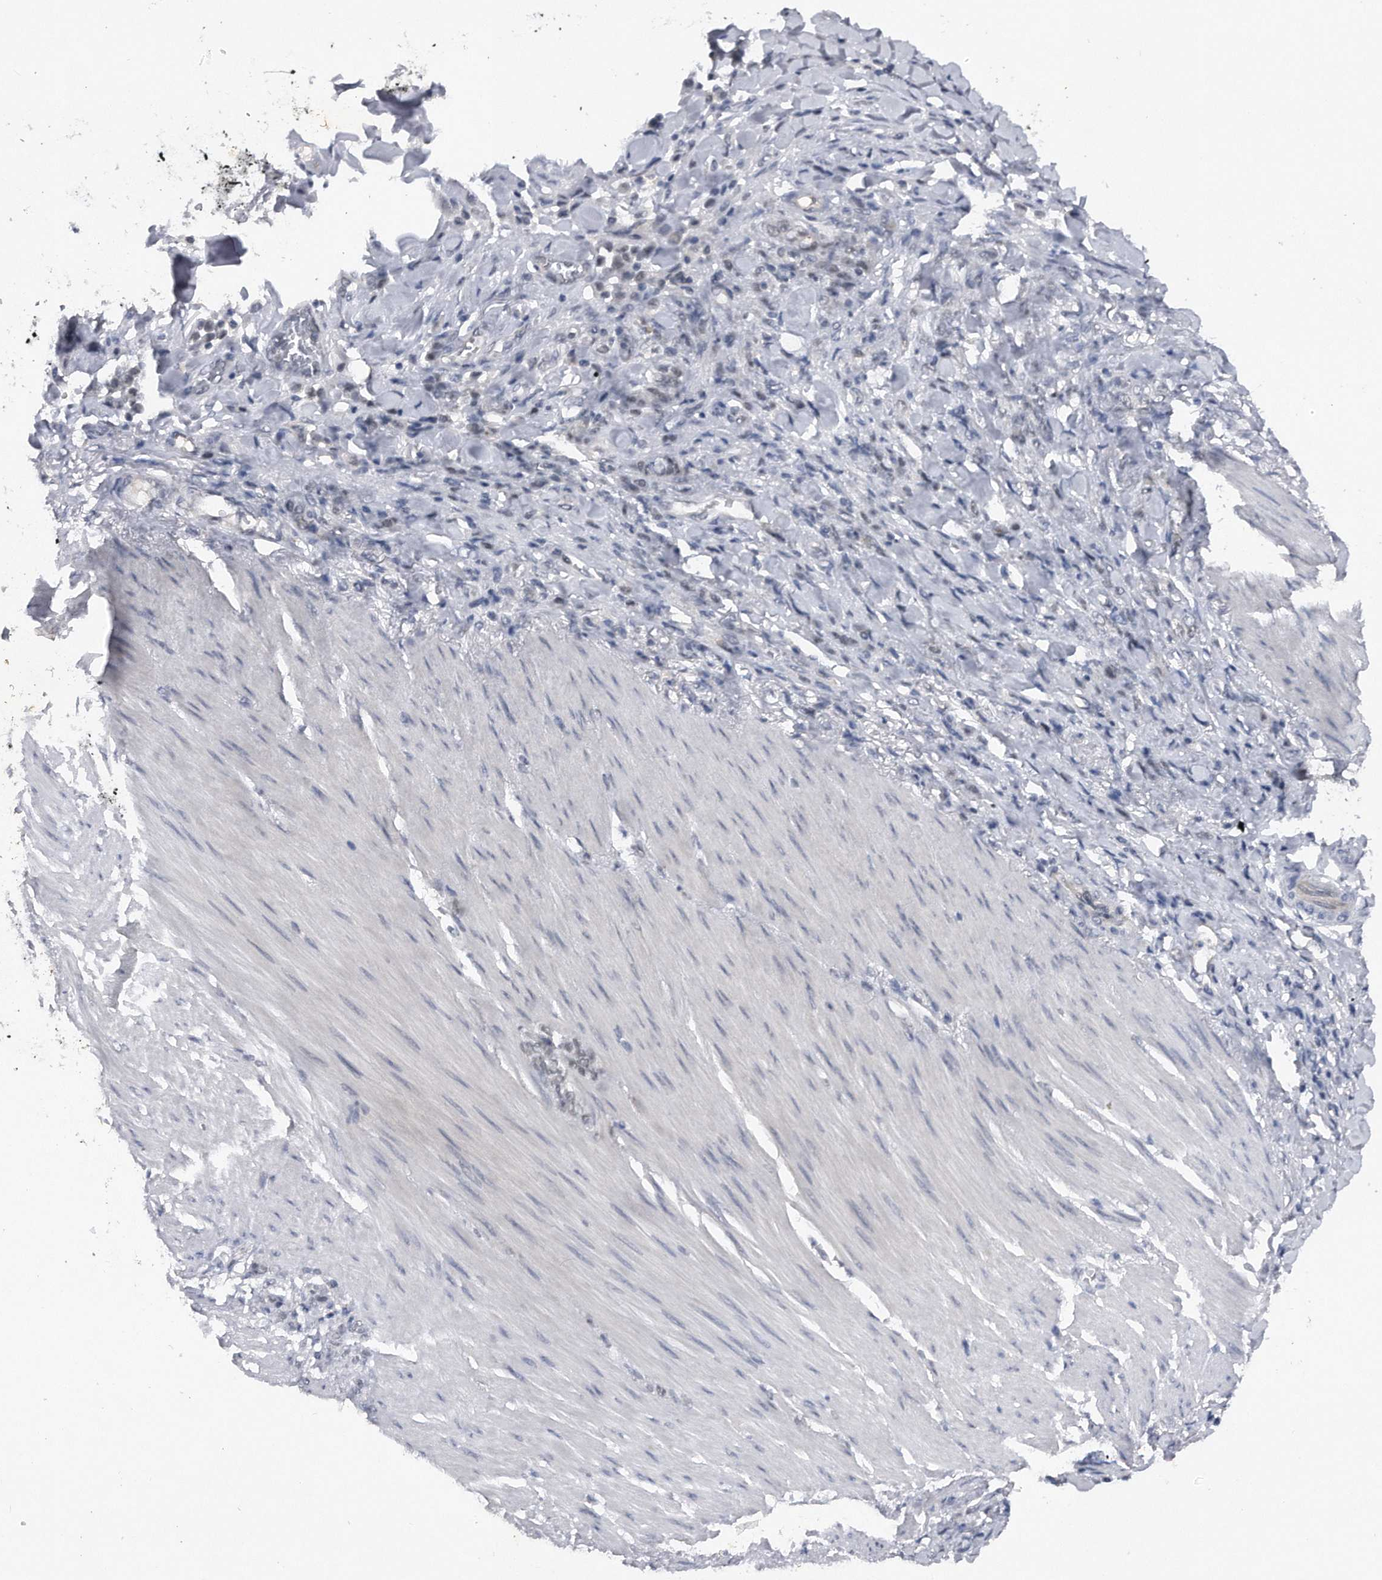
{"staining": {"intensity": "negative", "quantity": "none", "location": "none"}, "tissue": "stomach cancer", "cell_type": "Tumor cells", "image_type": "cancer", "snomed": [{"axis": "morphology", "description": "Normal tissue, NOS"}, {"axis": "morphology", "description": "Adenocarcinoma, NOS"}, {"axis": "topography", "description": "Stomach"}], "caption": "Tumor cells show no significant protein expression in stomach cancer.", "gene": "VIRMA", "patient": {"sex": "male", "age": 82}}